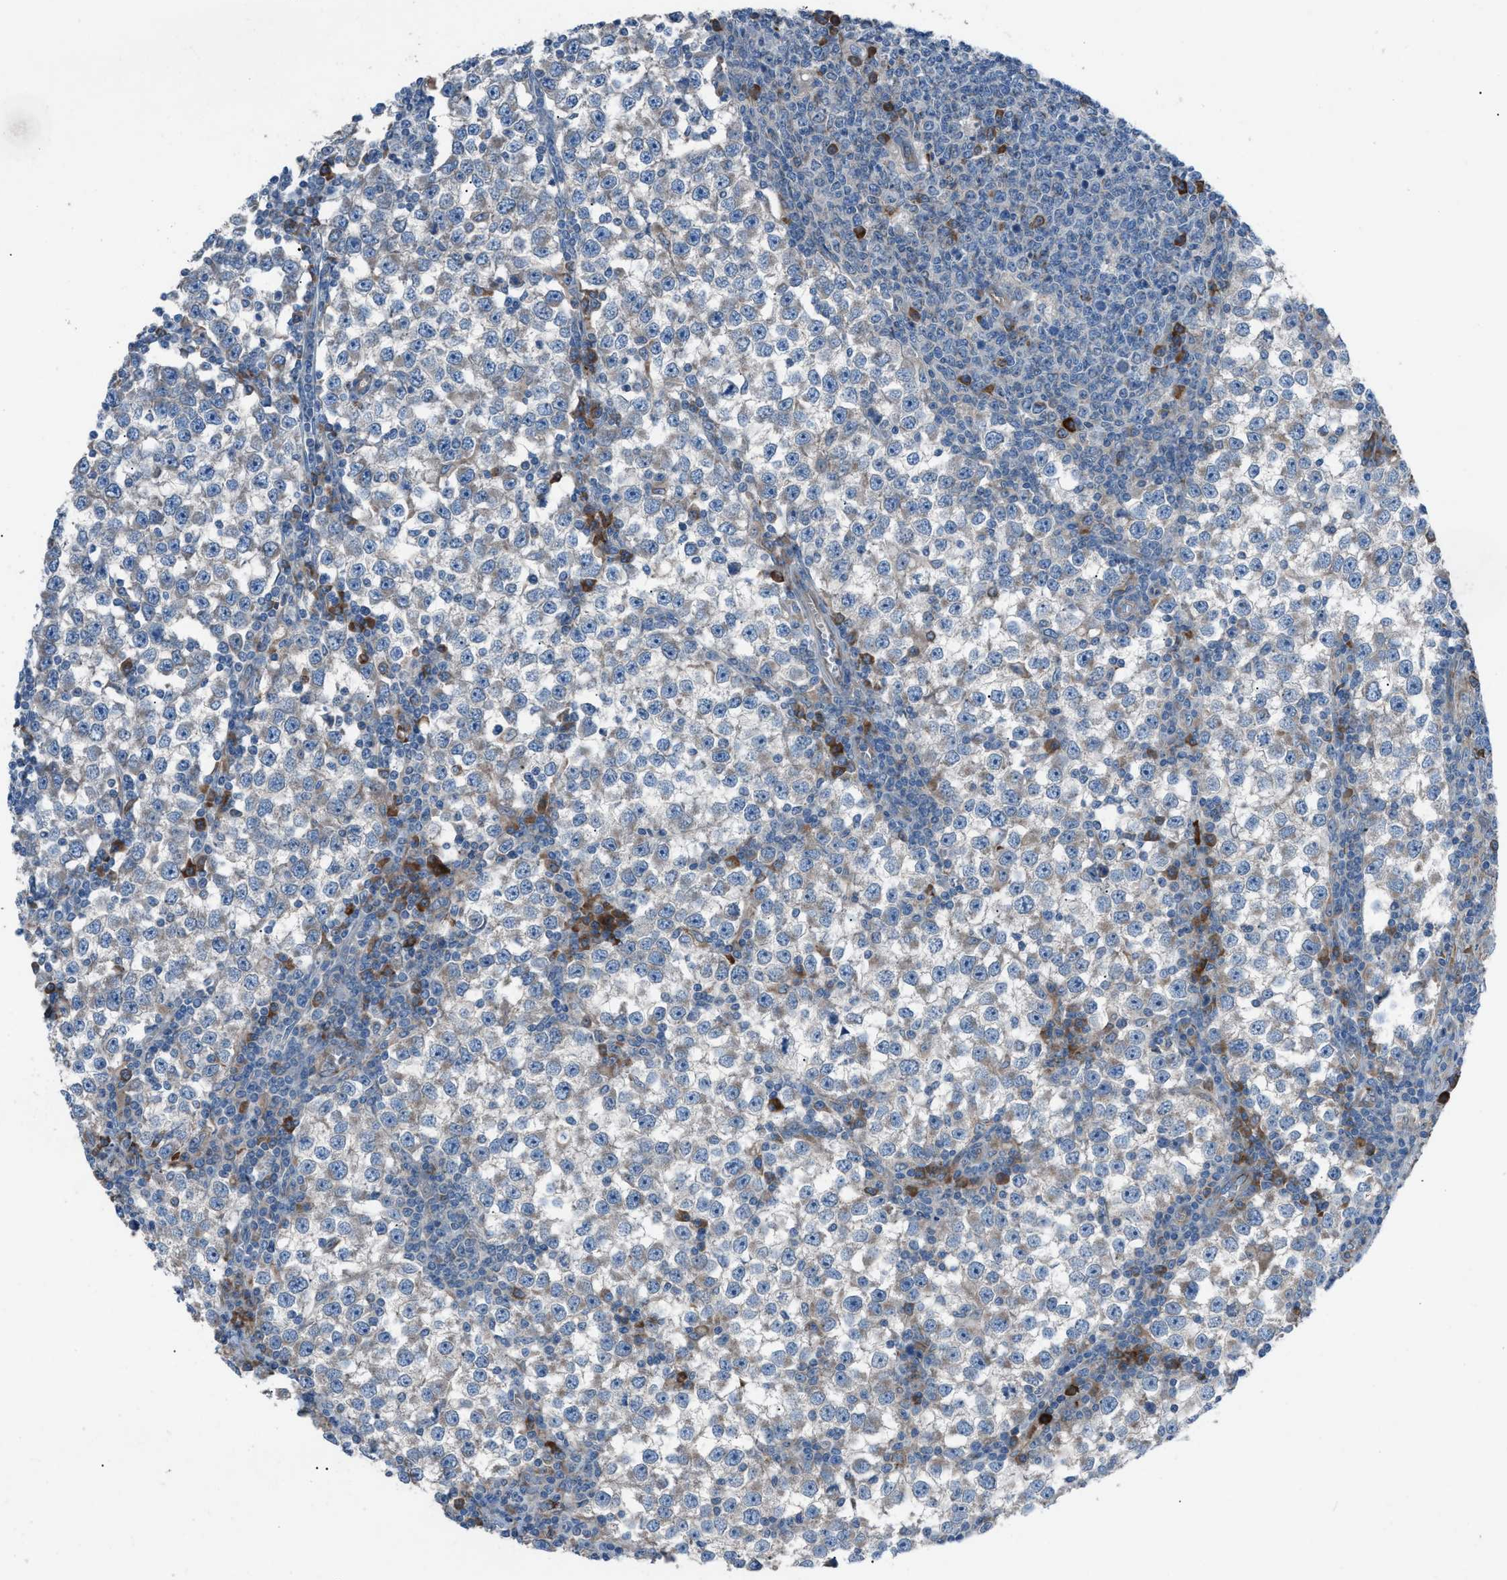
{"staining": {"intensity": "weak", "quantity": "<25%", "location": "cytoplasmic/membranous"}, "tissue": "testis cancer", "cell_type": "Tumor cells", "image_type": "cancer", "snomed": [{"axis": "morphology", "description": "Seminoma, NOS"}, {"axis": "topography", "description": "Testis"}], "caption": "There is no significant positivity in tumor cells of testis cancer (seminoma). Nuclei are stained in blue.", "gene": "HEG1", "patient": {"sex": "male", "age": 65}}